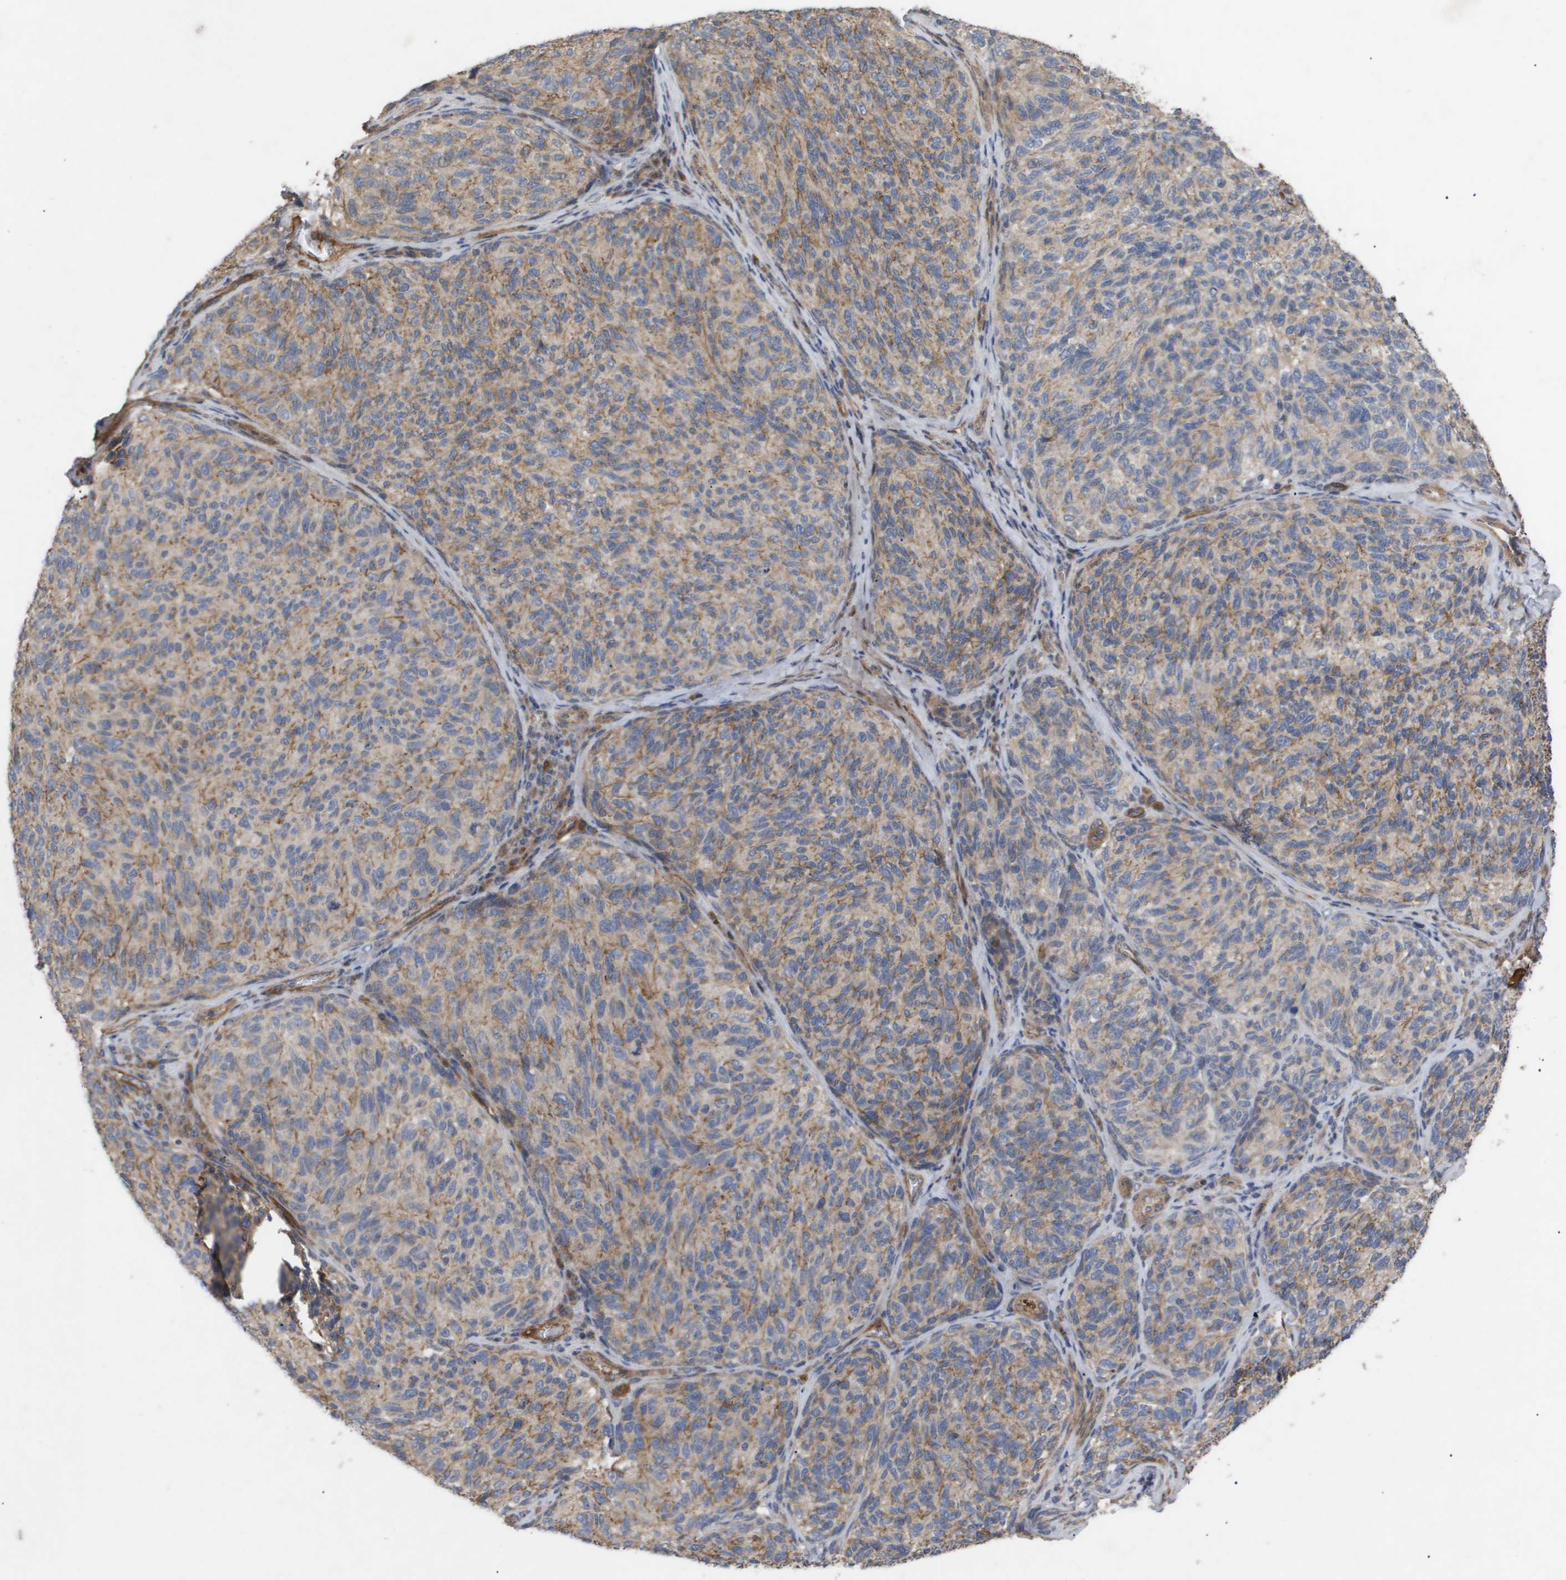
{"staining": {"intensity": "moderate", "quantity": ">75%", "location": "cytoplasmic/membranous"}, "tissue": "melanoma", "cell_type": "Tumor cells", "image_type": "cancer", "snomed": [{"axis": "morphology", "description": "Malignant melanoma, NOS"}, {"axis": "topography", "description": "Skin"}], "caption": "This image exhibits immunohistochemistry staining of human melanoma, with medium moderate cytoplasmic/membranous expression in approximately >75% of tumor cells.", "gene": "TNS1", "patient": {"sex": "female", "age": 73}}